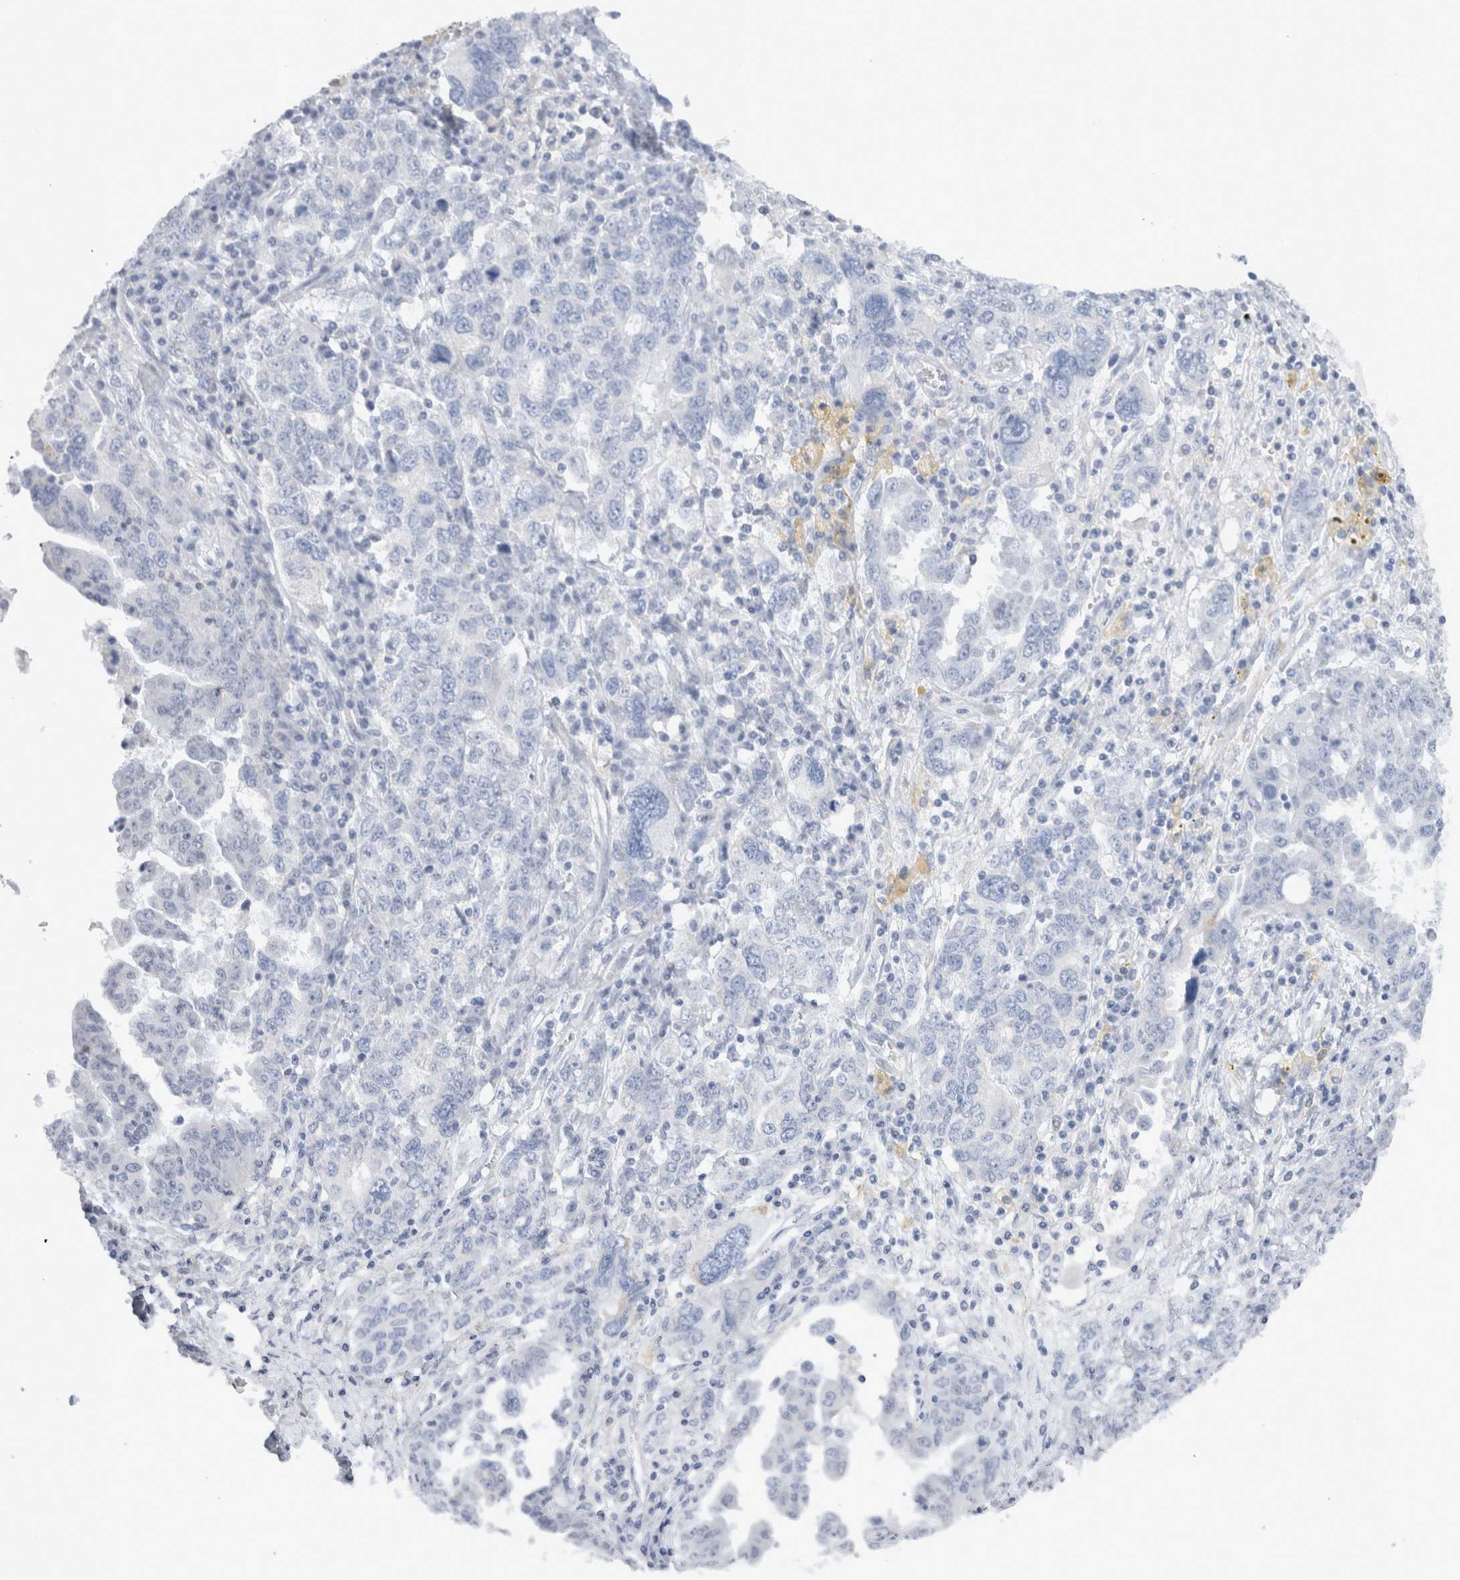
{"staining": {"intensity": "negative", "quantity": "none", "location": "none"}, "tissue": "ovarian cancer", "cell_type": "Tumor cells", "image_type": "cancer", "snomed": [{"axis": "morphology", "description": "Carcinoma, endometroid"}, {"axis": "topography", "description": "Ovary"}], "caption": "Immunohistochemical staining of human ovarian endometroid carcinoma displays no significant positivity in tumor cells.", "gene": "C9orf50", "patient": {"sex": "female", "age": 62}}